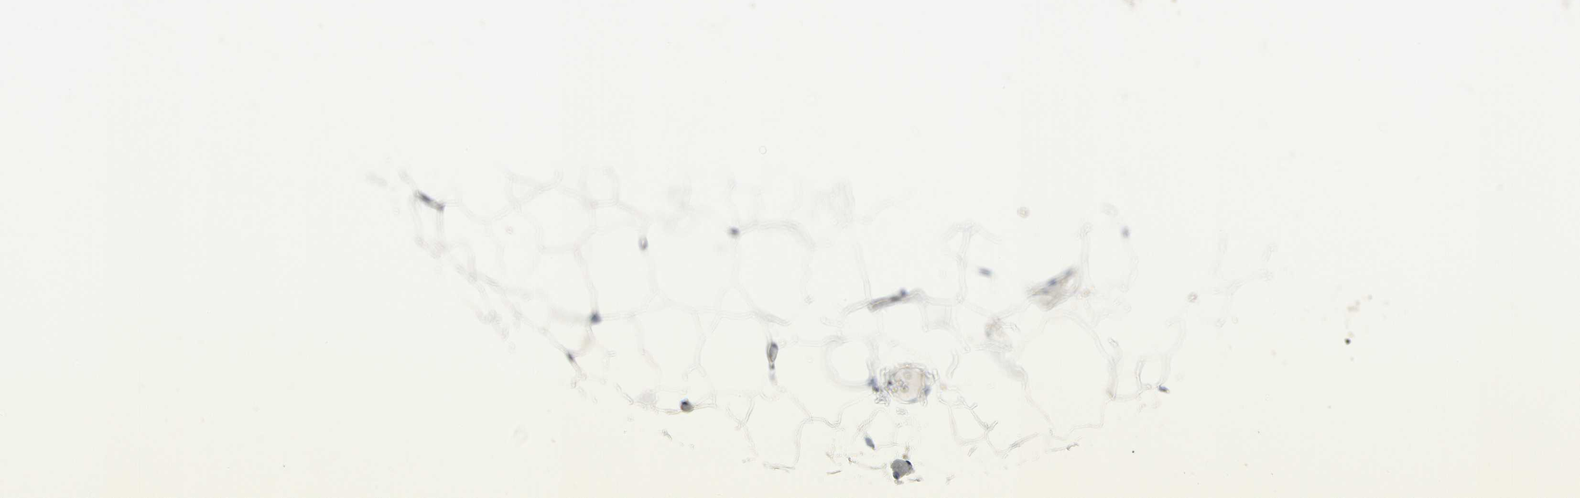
{"staining": {"intensity": "negative", "quantity": "none", "location": "none"}, "tissue": "adipose tissue", "cell_type": "Adipocytes", "image_type": "normal", "snomed": [{"axis": "morphology", "description": "Normal tissue, NOS"}, {"axis": "topography", "description": "Breast"}, {"axis": "topography", "description": "Adipose tissue"}], "caption": "DAB immunohistochemical staining of unremarkable adipose tissue demonstrates no significant expression in adipocytes. (Brightfield microscopy of DAB immunohistochemistry (IHC) at high magnification).", "gene": "PIGR", "patient": {"sex": "female", "age": 25}}